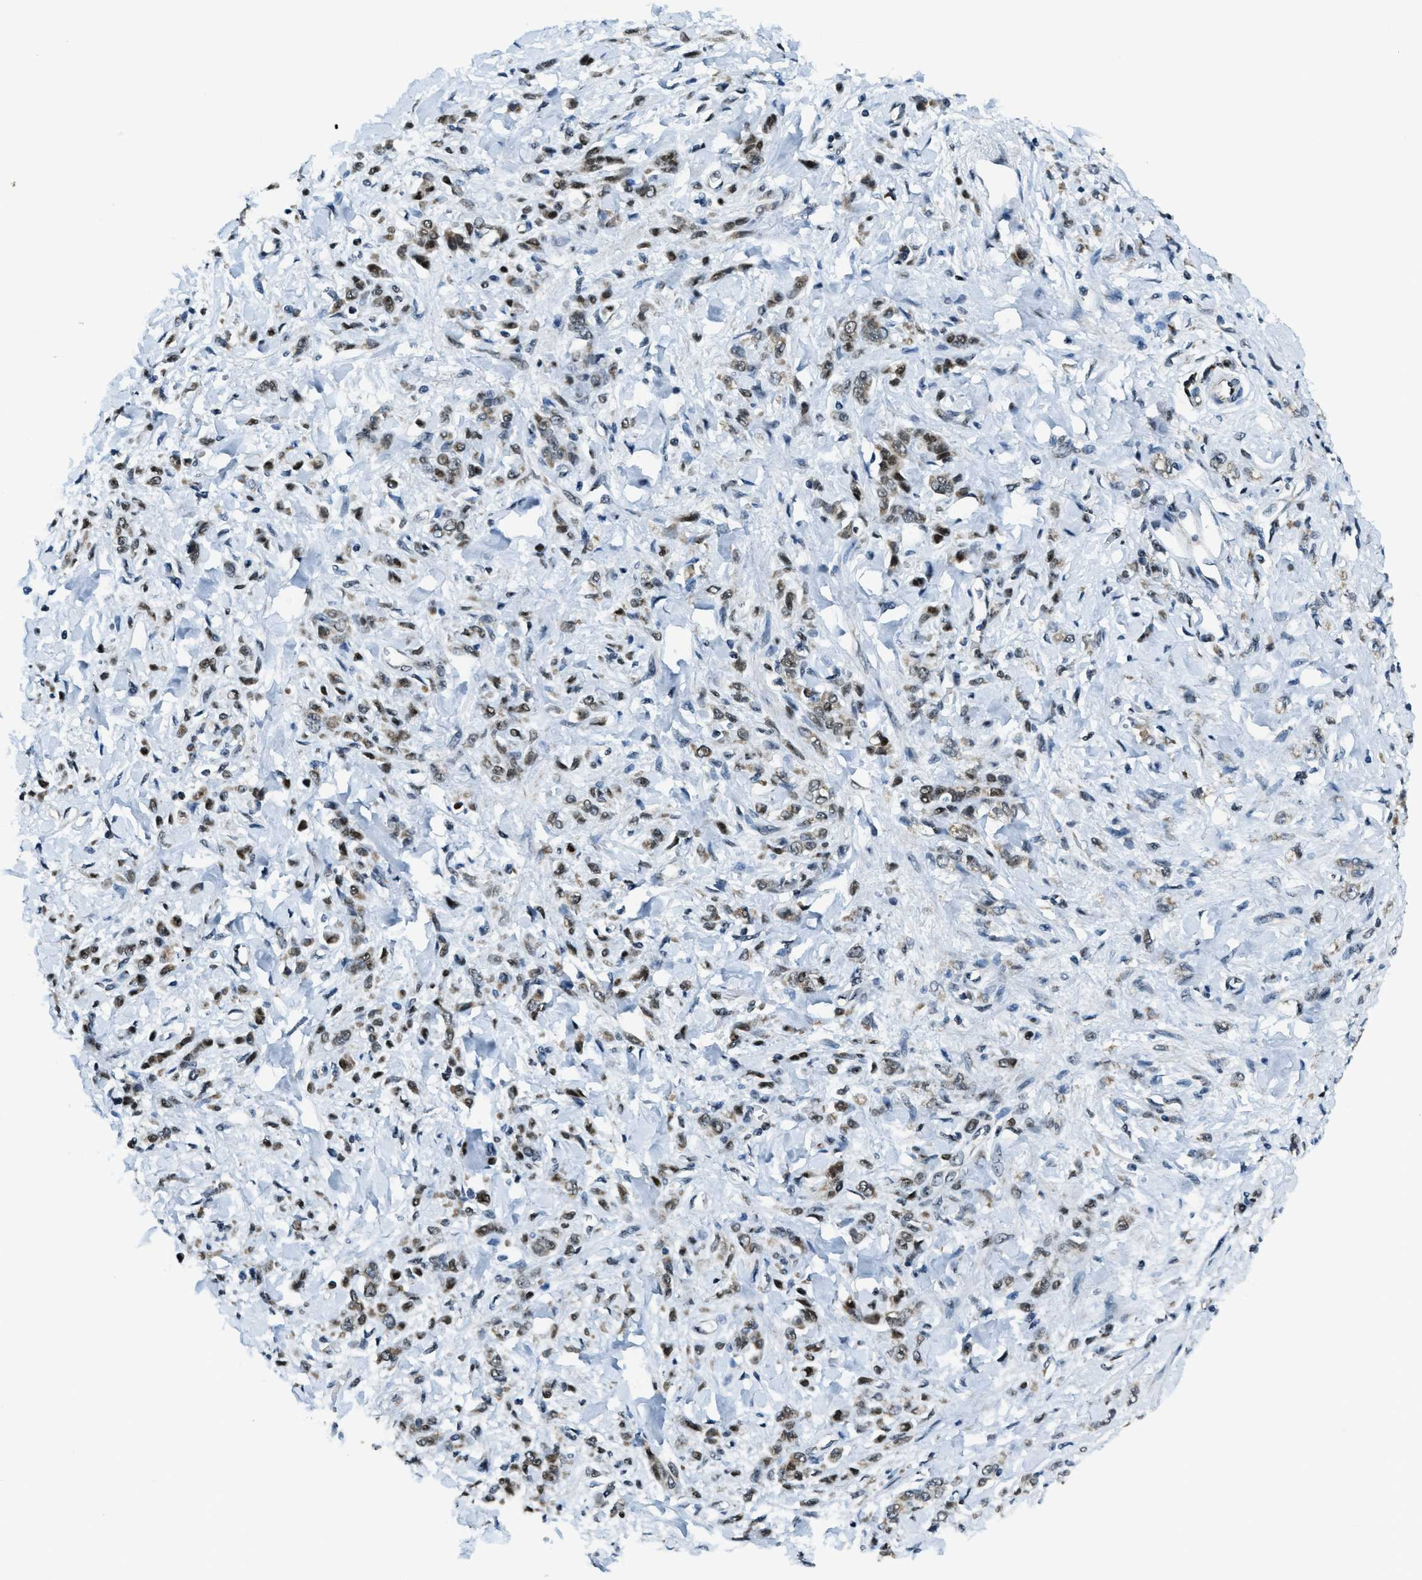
{"staining": {"intensity": "moderate", "quantity": ">75%", "location": "cytoplasmic/membranous,nuclear"}, "tissue": "stomach cancer", "cell_type": "Tumor cells", "image_type": "cancer", "snomed": [{"axis": "morphology", "description": "Normal tissue, NOS"}, {"axis": "morphology", "description": "Adenocarcinoma, NOS"}, {"axis": "topography", "description": "Stomach"}], "caption": "A photomicrograph of human stomach cancer stained for a protein demonstrates moderate cytoplasmic/membranous and nuclear brown staining in tumor cells.", "gene": "SP100", "patient": {"sex": "male", "age": 82}}